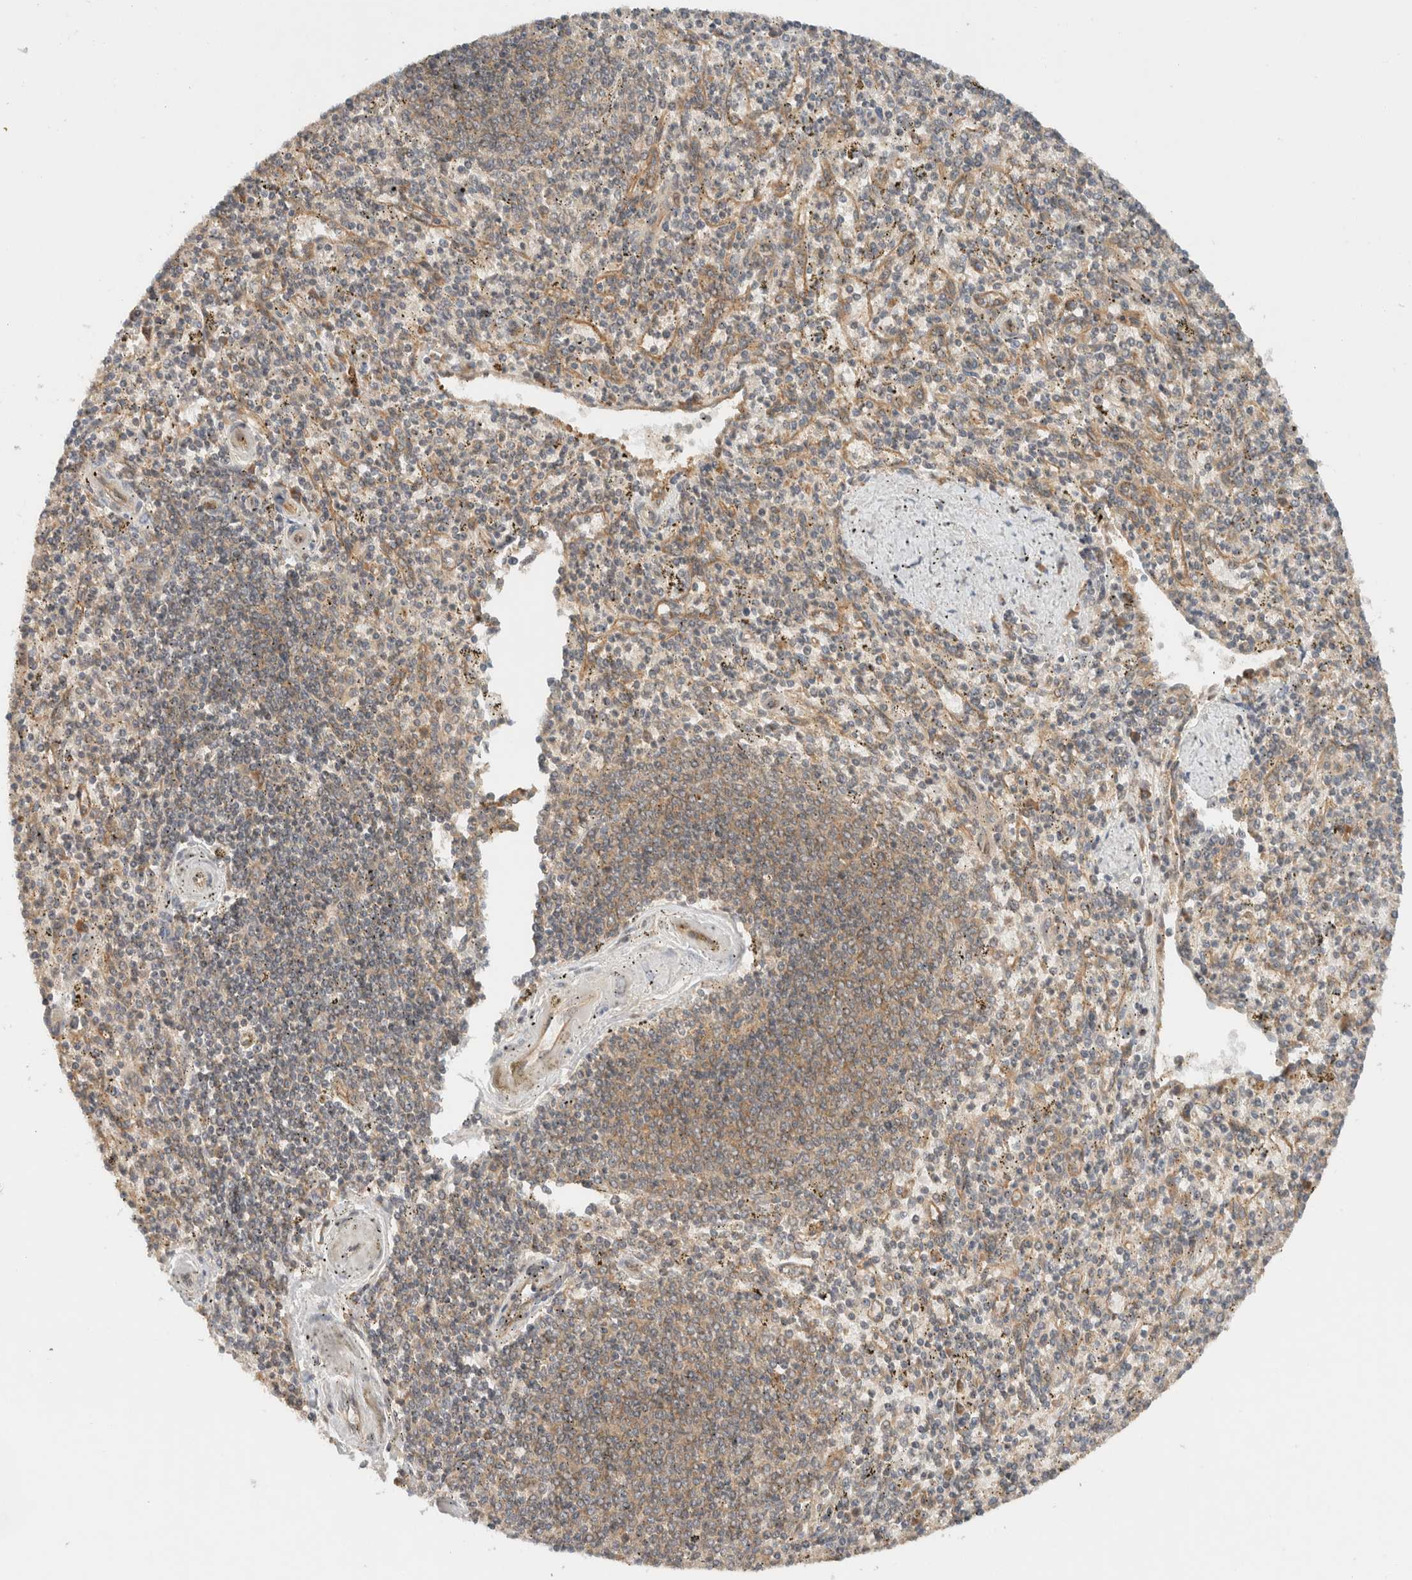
{"staining": {"intensity": "moderate", "quantity": "<25%", "location": "cytoplasmic/membranous"}, "tissue": "spleen", "cell_type": "Cells in red pulp", "image_type": "normal", "snomed": [{"axis": "morphology", "description": "Normal tissue, NOS"}, {"axis": "topography", "description": "Spleen"}], "caption": "Protein analysis of benign spleen reveals moderate cytoplasmic/membranous positivity in approximately <25% of cells in red pulp. (DAB IHC, brown staining for protein, blue staining for nuclei).", "gene": "ARFGEF2", "patient": {"sex": "male", "age": 72}}